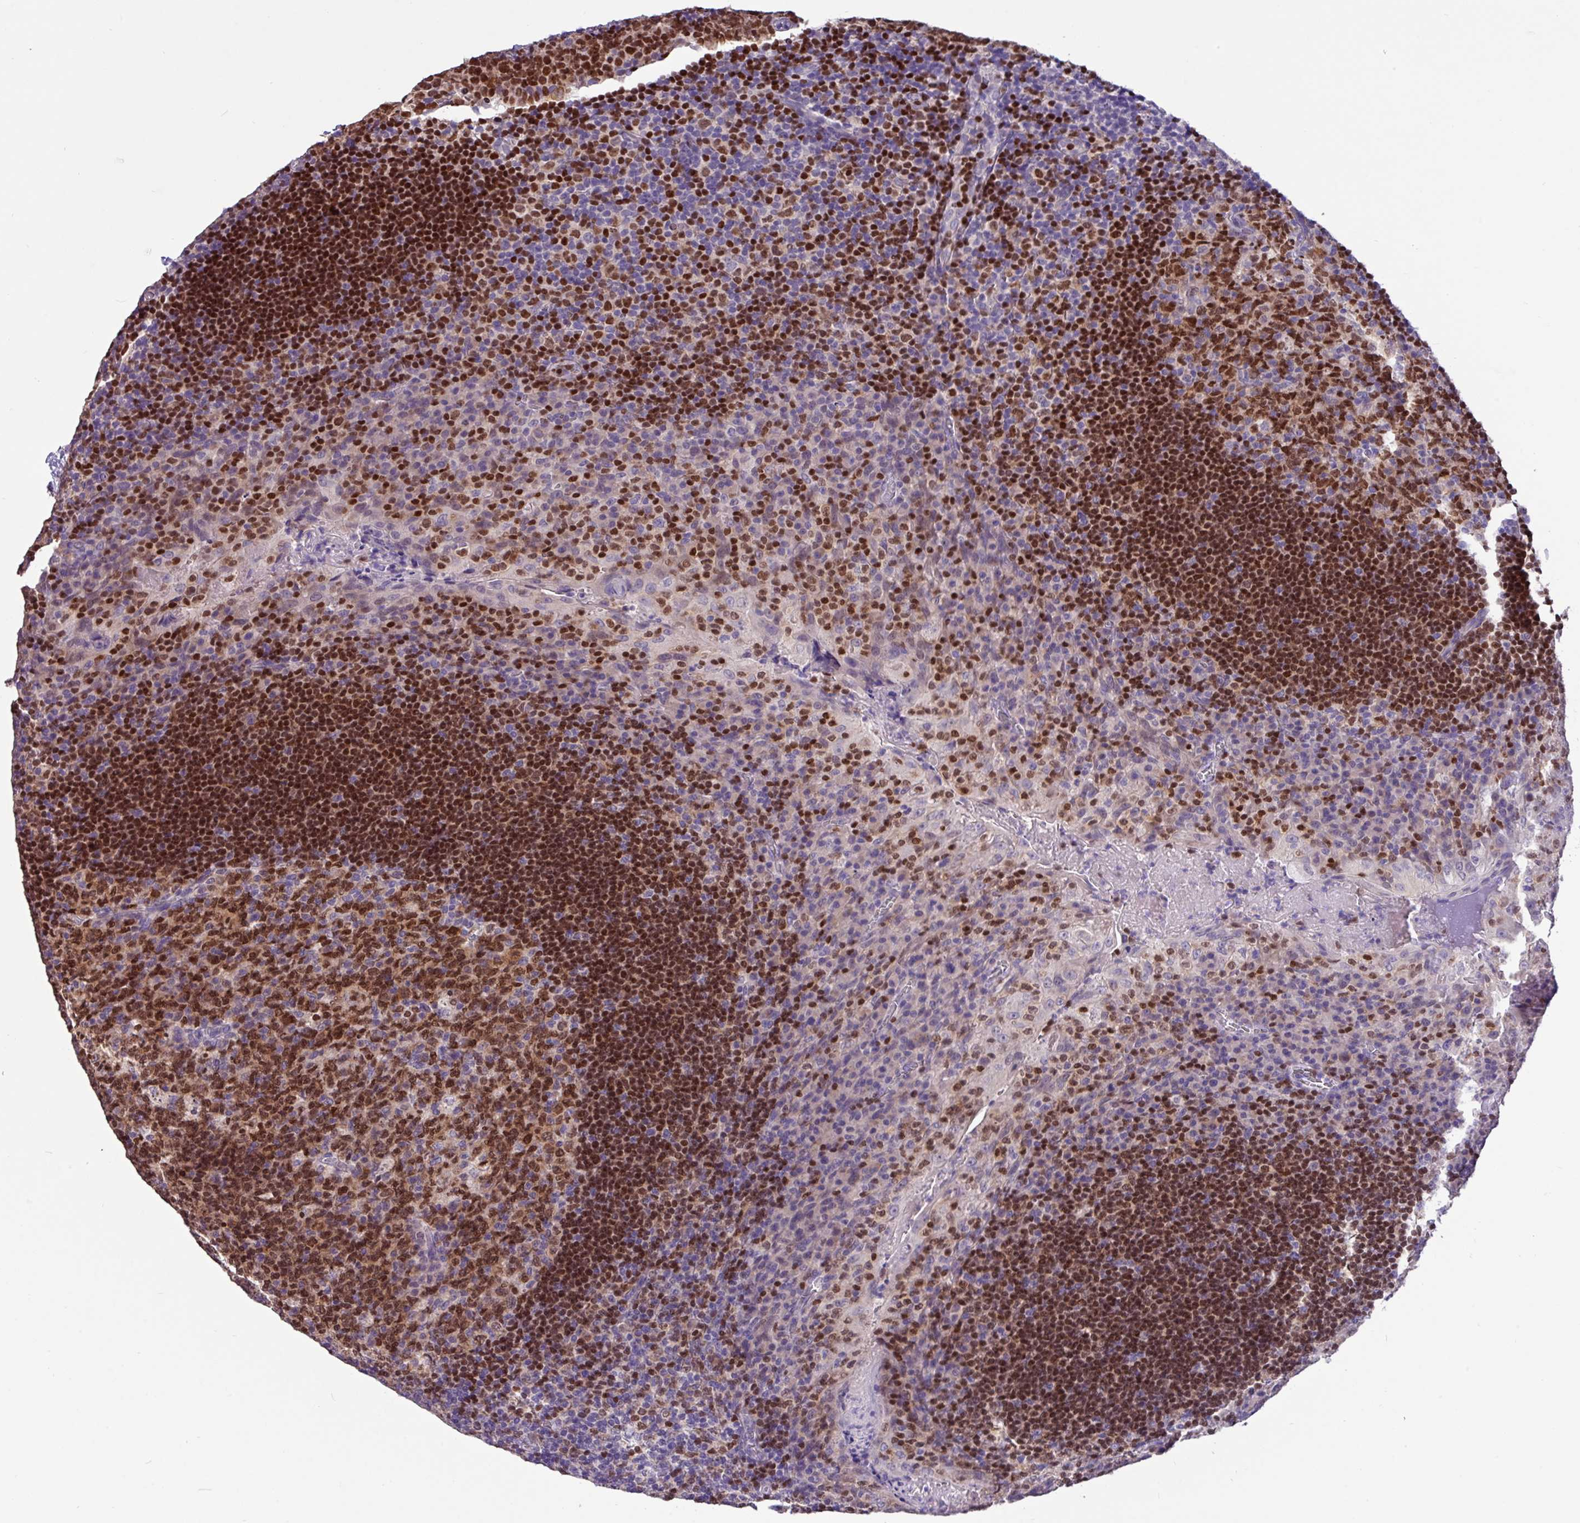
{"staining": {"intensity": "strong", "quantity": ">75%", "location": "nuclear"}, "tissue": "tonsil", "cell_type": "Germinal center cells", "image_type": "normal", "snomed": [{"axis": "morphology", "description": "Normal tissue, NOS"}, {"axis": "topography", "description": "Tonsil"}], "caption": "Tonsil stained with DAB immunohistochemistry reveals high levels of strong nuclear expression in about >75% of germinal center cells.", "gene": "PAX8", "patient": {"sex": "male", "age": 17}}